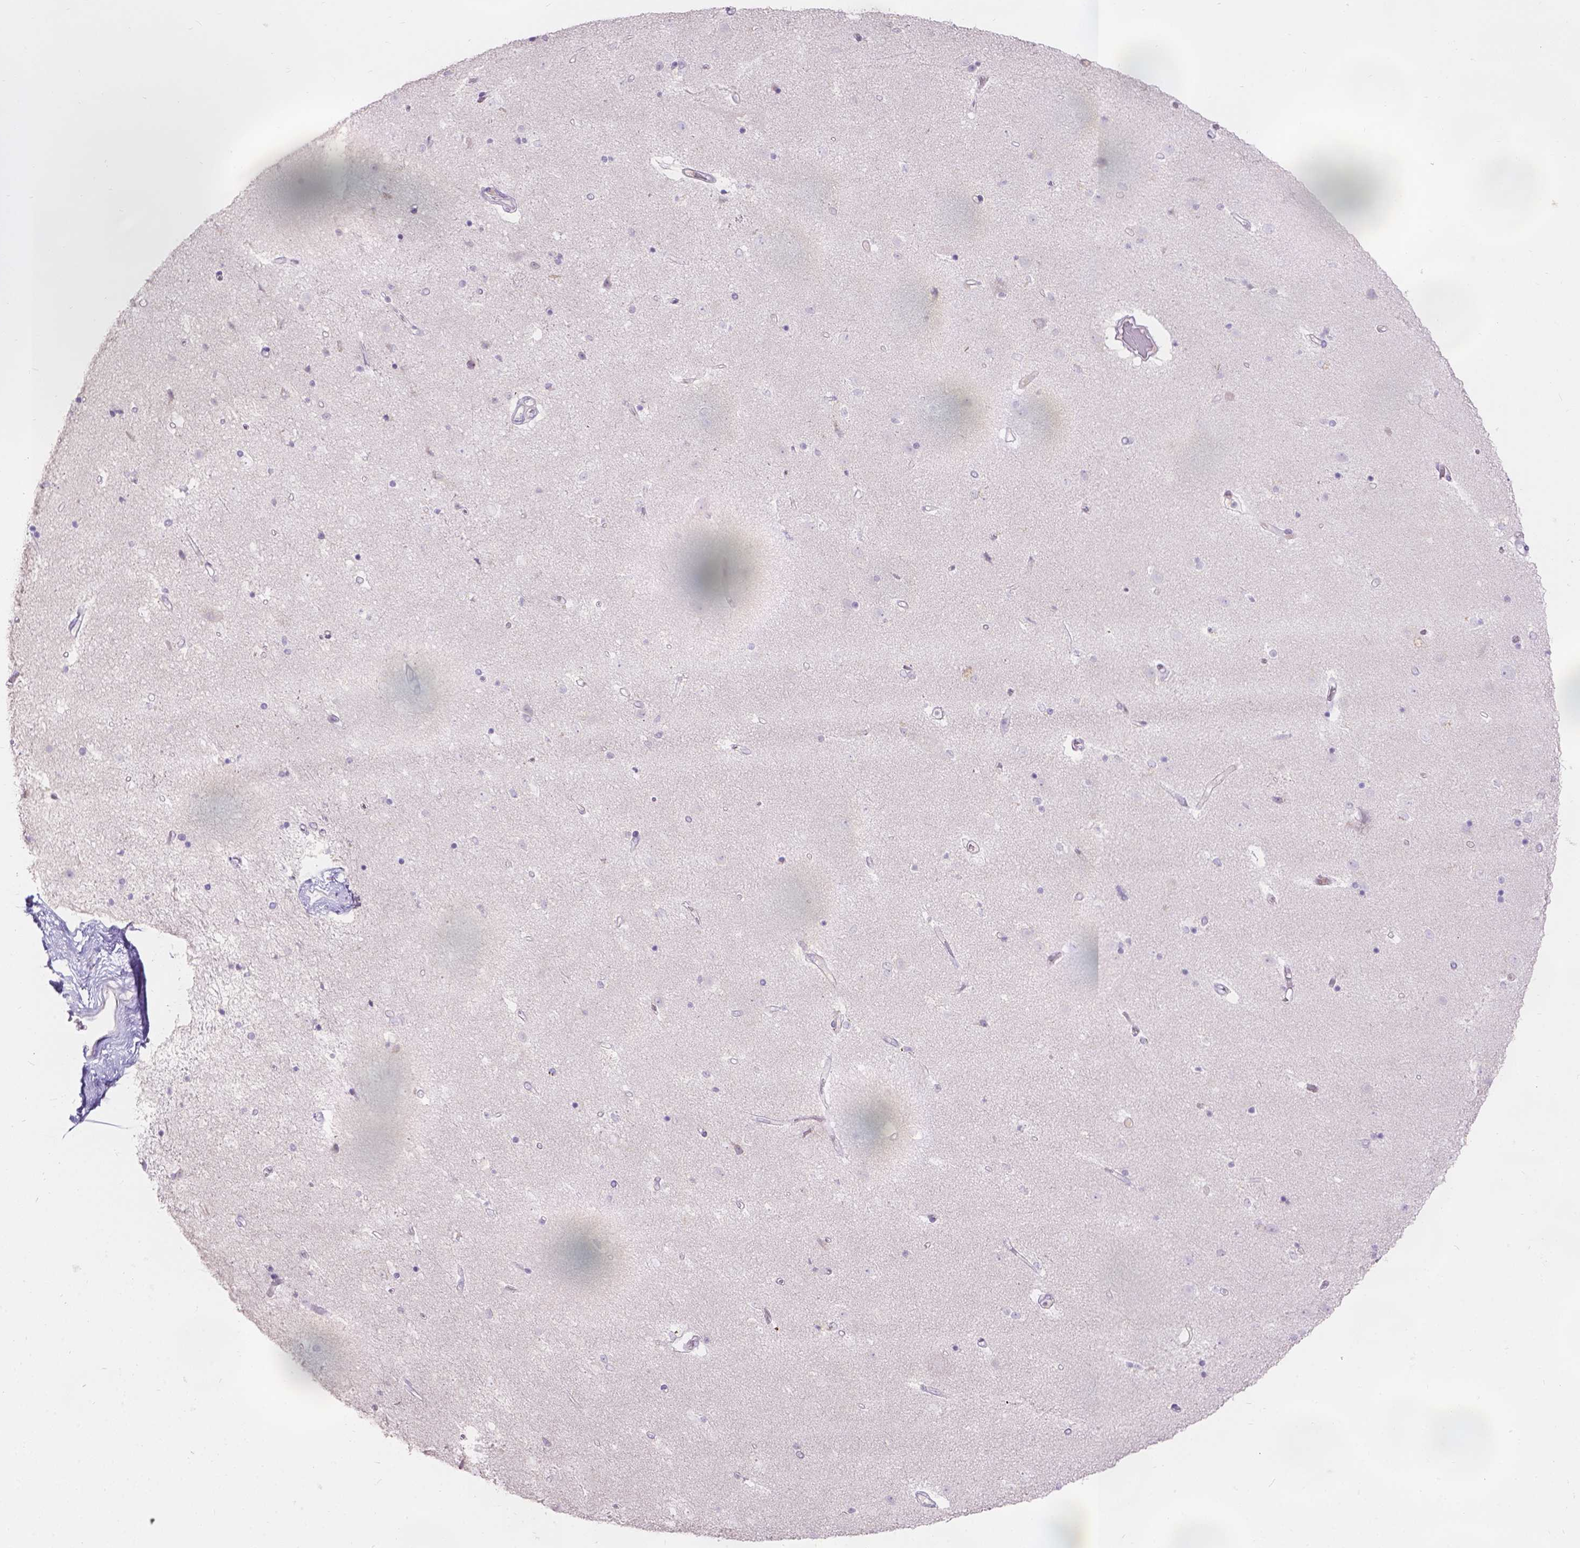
{"staining": {"intensity": "negative", "quantity": "none", "location": "none"}, "tissue": "caudate", "cell_type": "Glial cells", "image_type": "normal", "snomed": [{"axis": "morphology", "description": "Normal tissue, NOS"}, {"axis": "topography", "description": "Lateral ventricle wall"}], "caption": "An IHC image of unremarkable caudate is shown. There is no staining in glial cells of caudate.", "gene": "HTN3", "patient": {"sex": "female", "age": 71}}